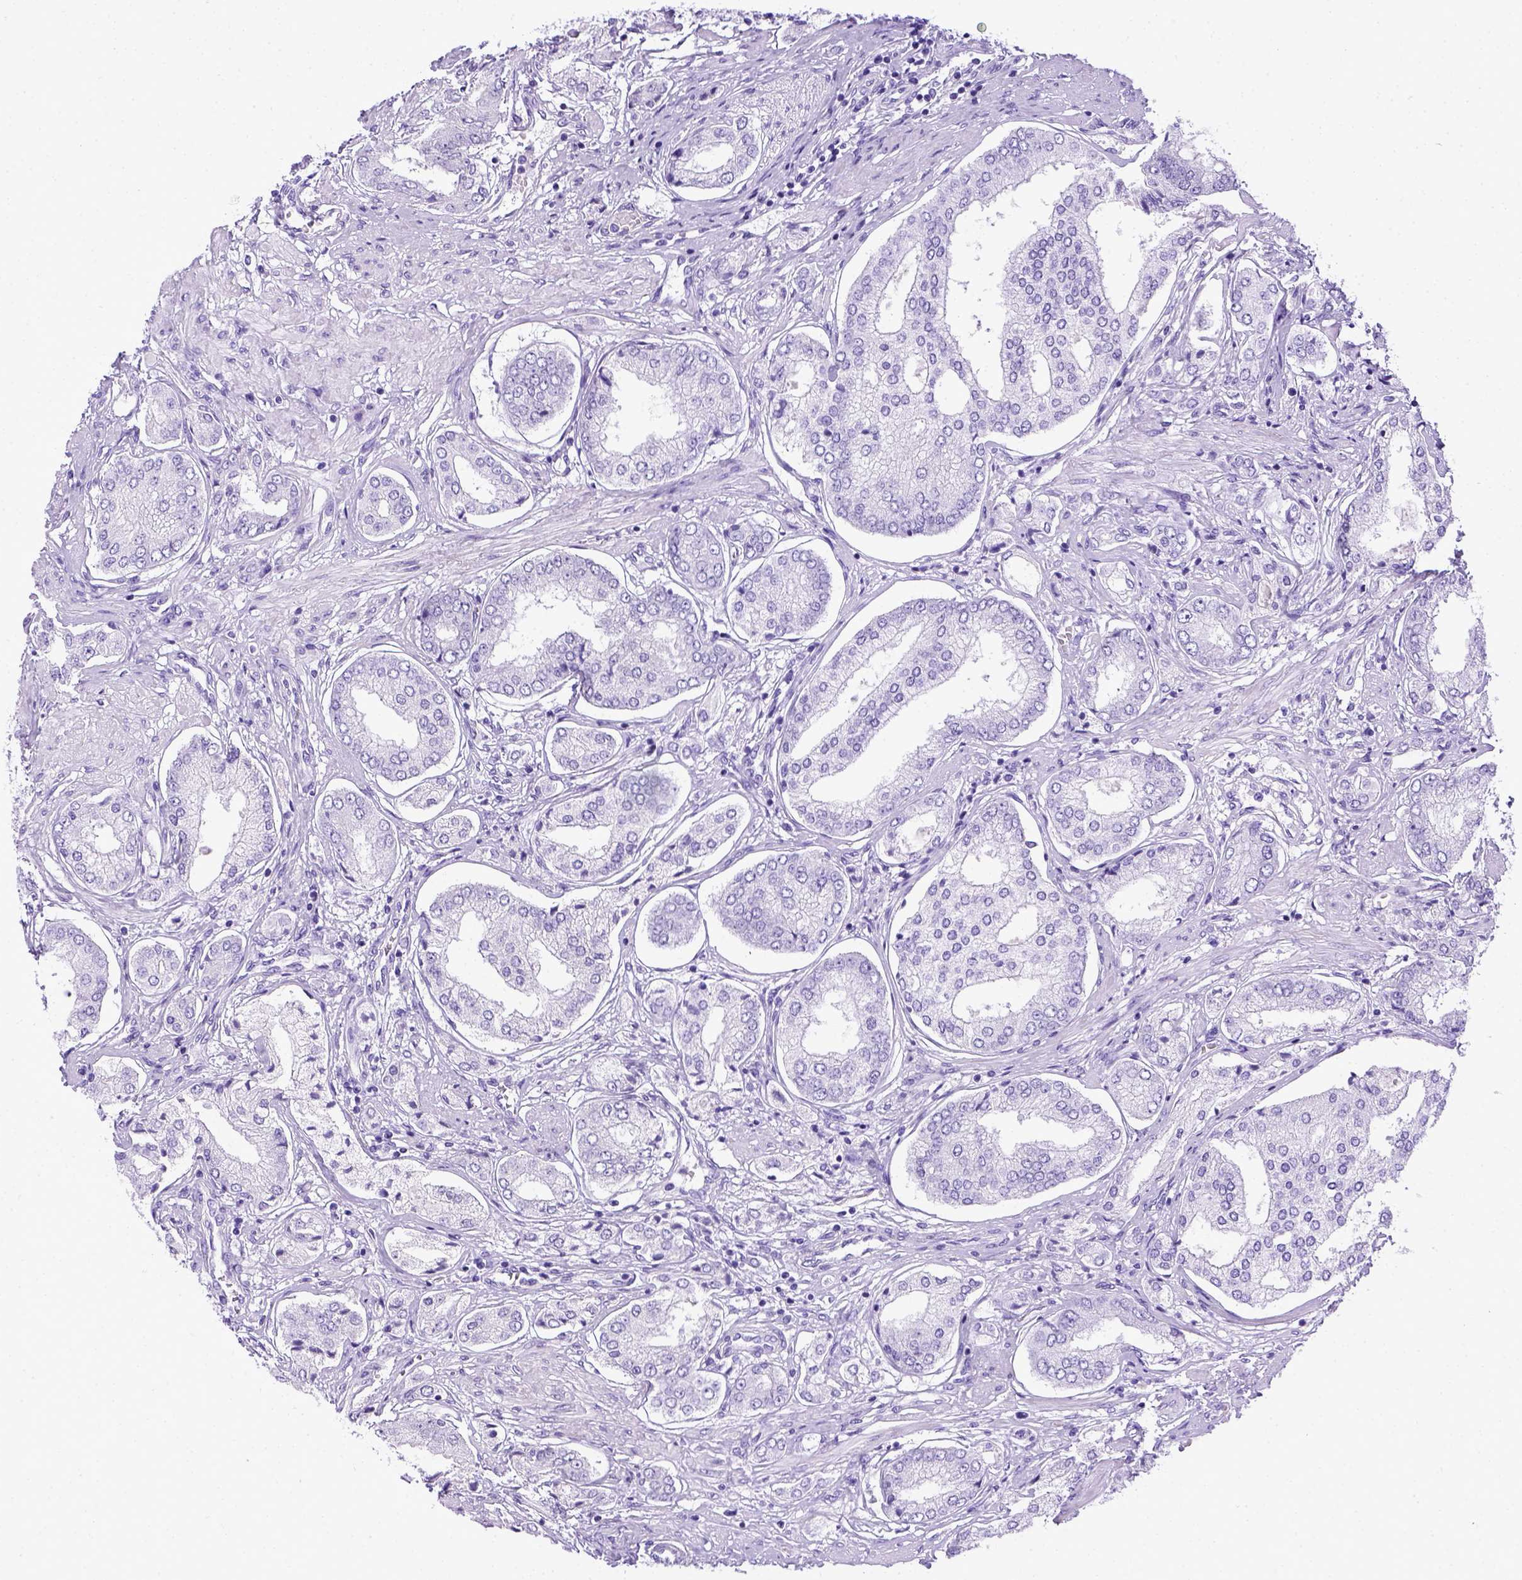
{"staining": {"intensity": "negative", "quantity": "none", "location": "none"}, "tissue": "prostate cancer", "cell_type": "Tumor cells", "image_type": "cancer", "snomed": [{"axis": "morphology", "description": "Adenocarcinoma, NOS"}, {"axis": "topography", "description": "Prostate"}], "caption": "Immunohistochemistry (IHC) of human adenocarcinoma (prostate) shows no staining in tumor cells.", "gene": "ITIH4", "patient": {"sex": "male", "age": 63}}